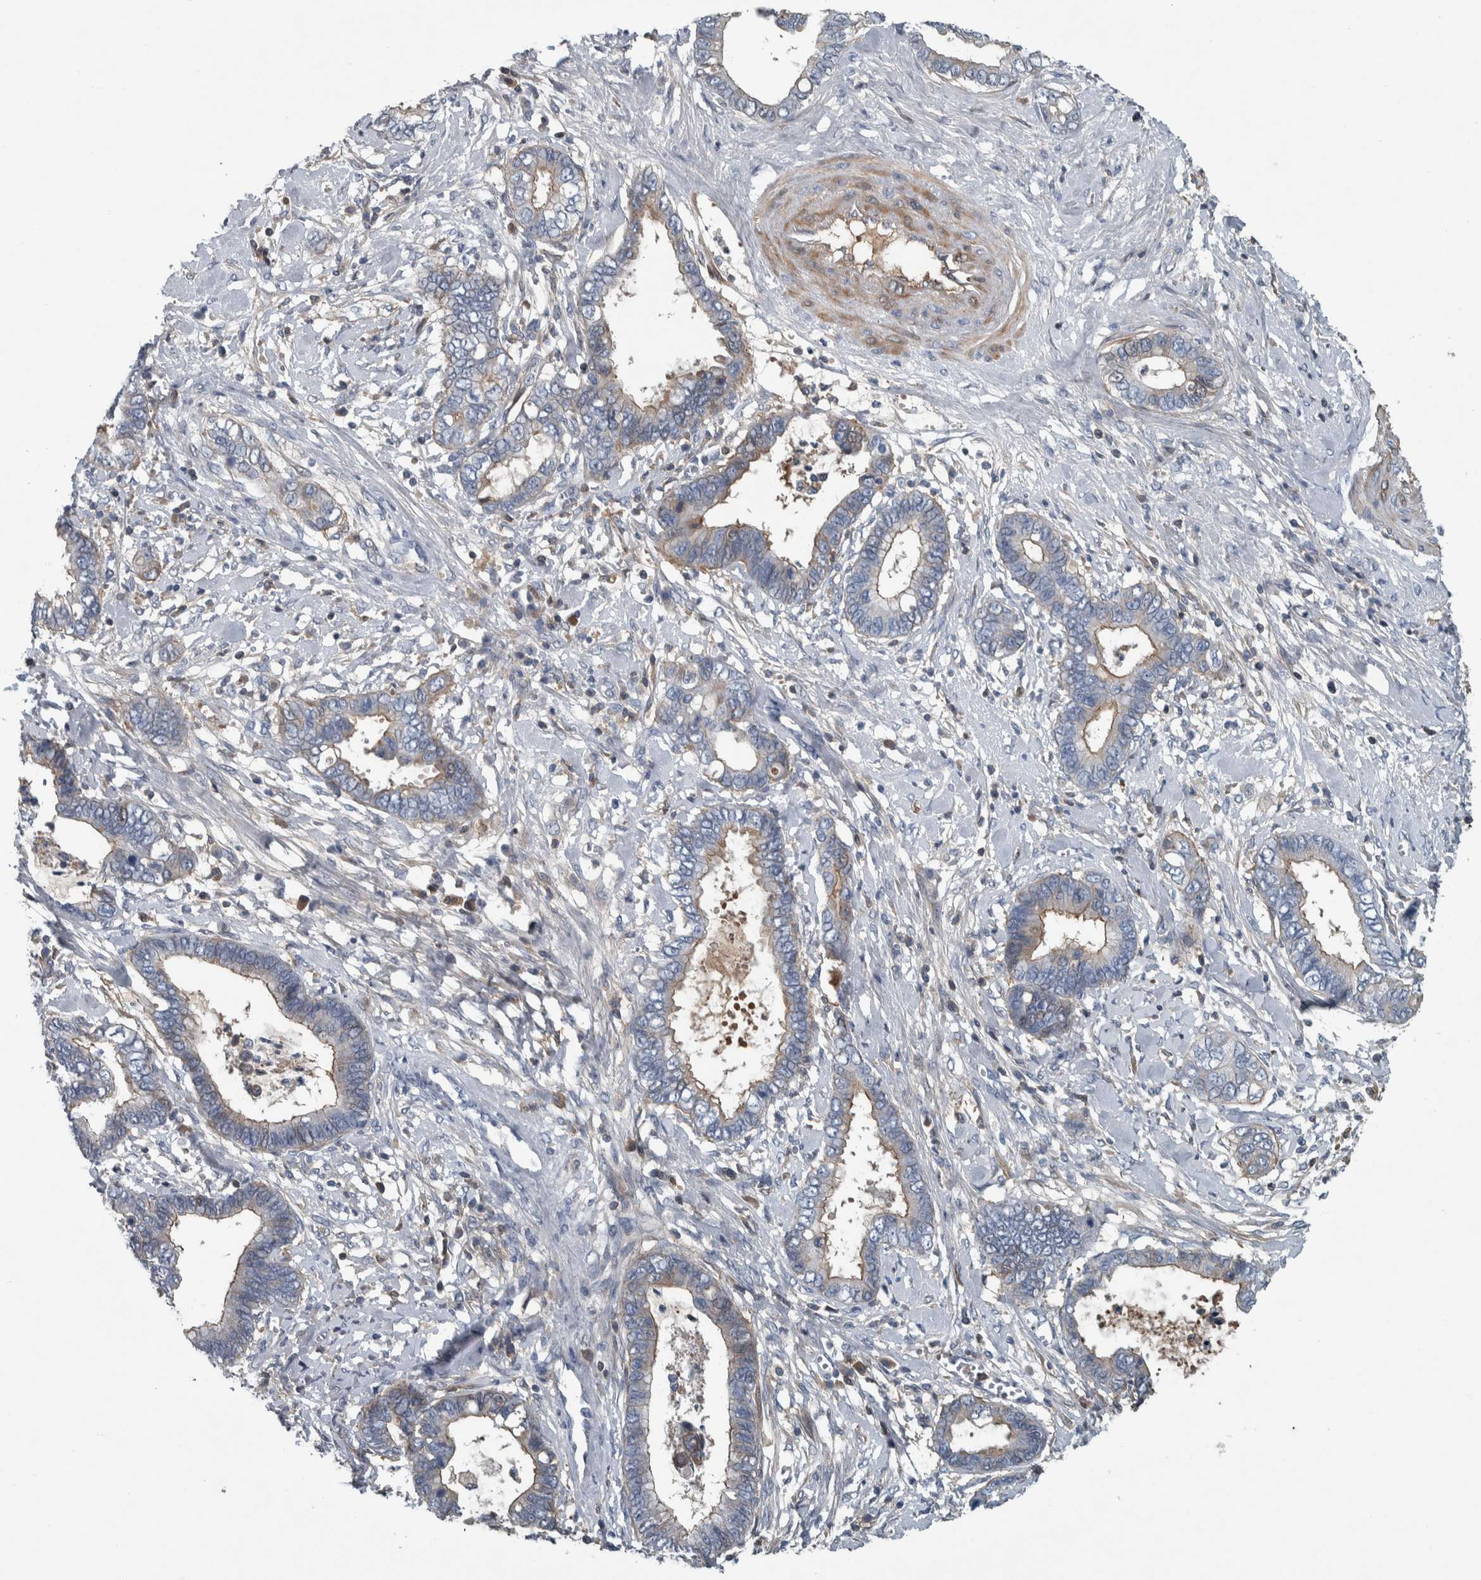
{"staining": {"intensity": "weak", "quantity": ">75%", "location": "cytoplasmic/membranous"}, "tissue": "cervical cancer", "cell_type": "Tumor cells", "image_type": "cancer", "snomed": [{"axis": "morphology", "description": "Adenocarcinoma, NOS"}, {"axis": "topography", "description": "Cervix"}], "caption": "A low amount of weak cytoplasmic/membranous positivity is identified in about >75% of tumor cells in adenocarcinoma (cervical) tissue.", "gene": "SERPINC1", "patient": {"sex": "female", "age": 44}}